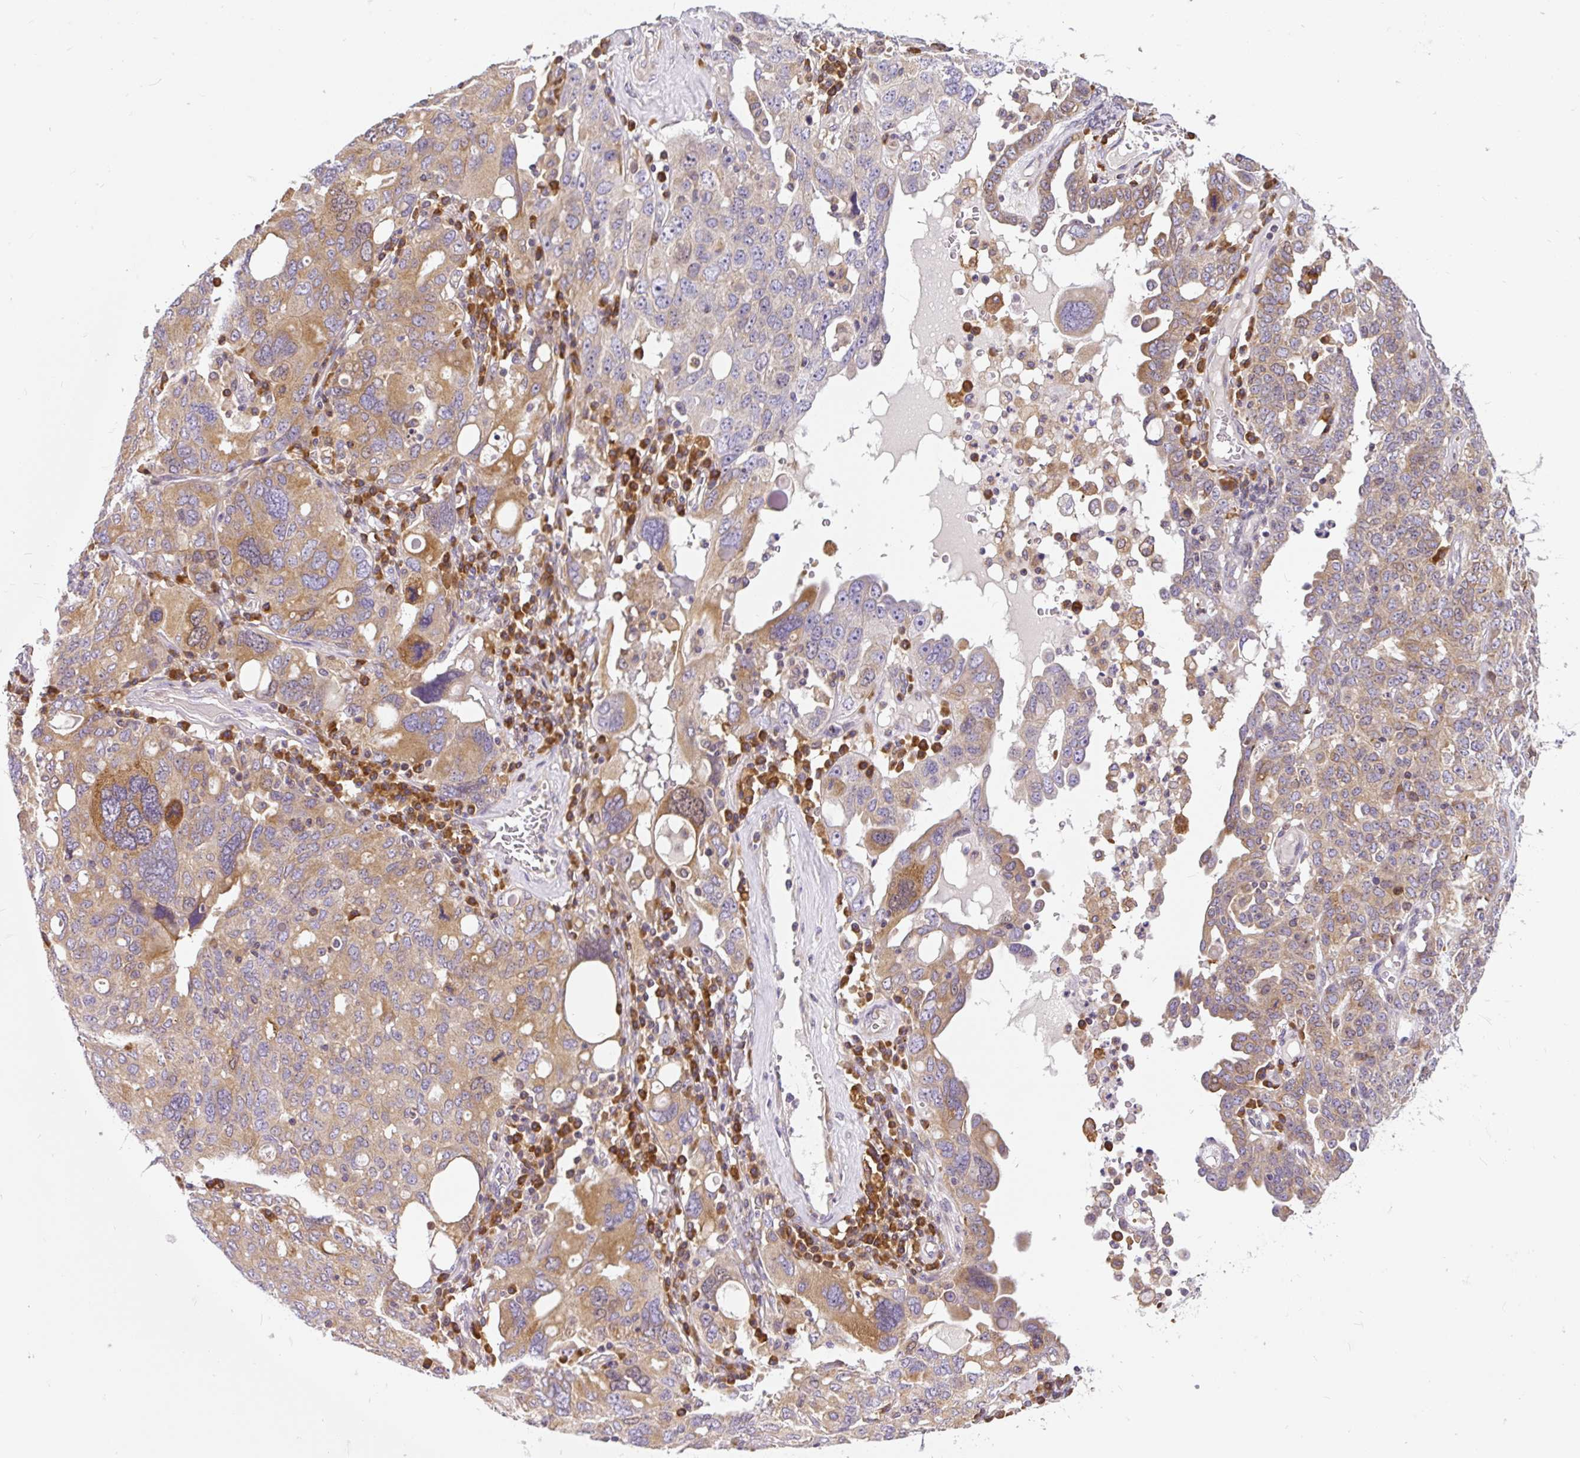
{"staining": {"intensity": "moderate", "quantity": "25%-75%", "location": "cytoplasmic/membranous"}, "tissue": "ovarian cancer", "cell_type": "Tumor cells", "image_type": "cancer", "snomed": [{"axis": "morphology", "description": "Carcinoma, endometroid"}, {"axis": "topography", "description": "Ovary"}], "caption": "Endometroid carcinoma (ovarian) stained with a brown dye demonstrates moderate cytoplasmic/membranous positive expression in about 25%-75% of tumor cells.", "gene": "CYP20A1", "patient": {"sex": "female", "age": 62}}